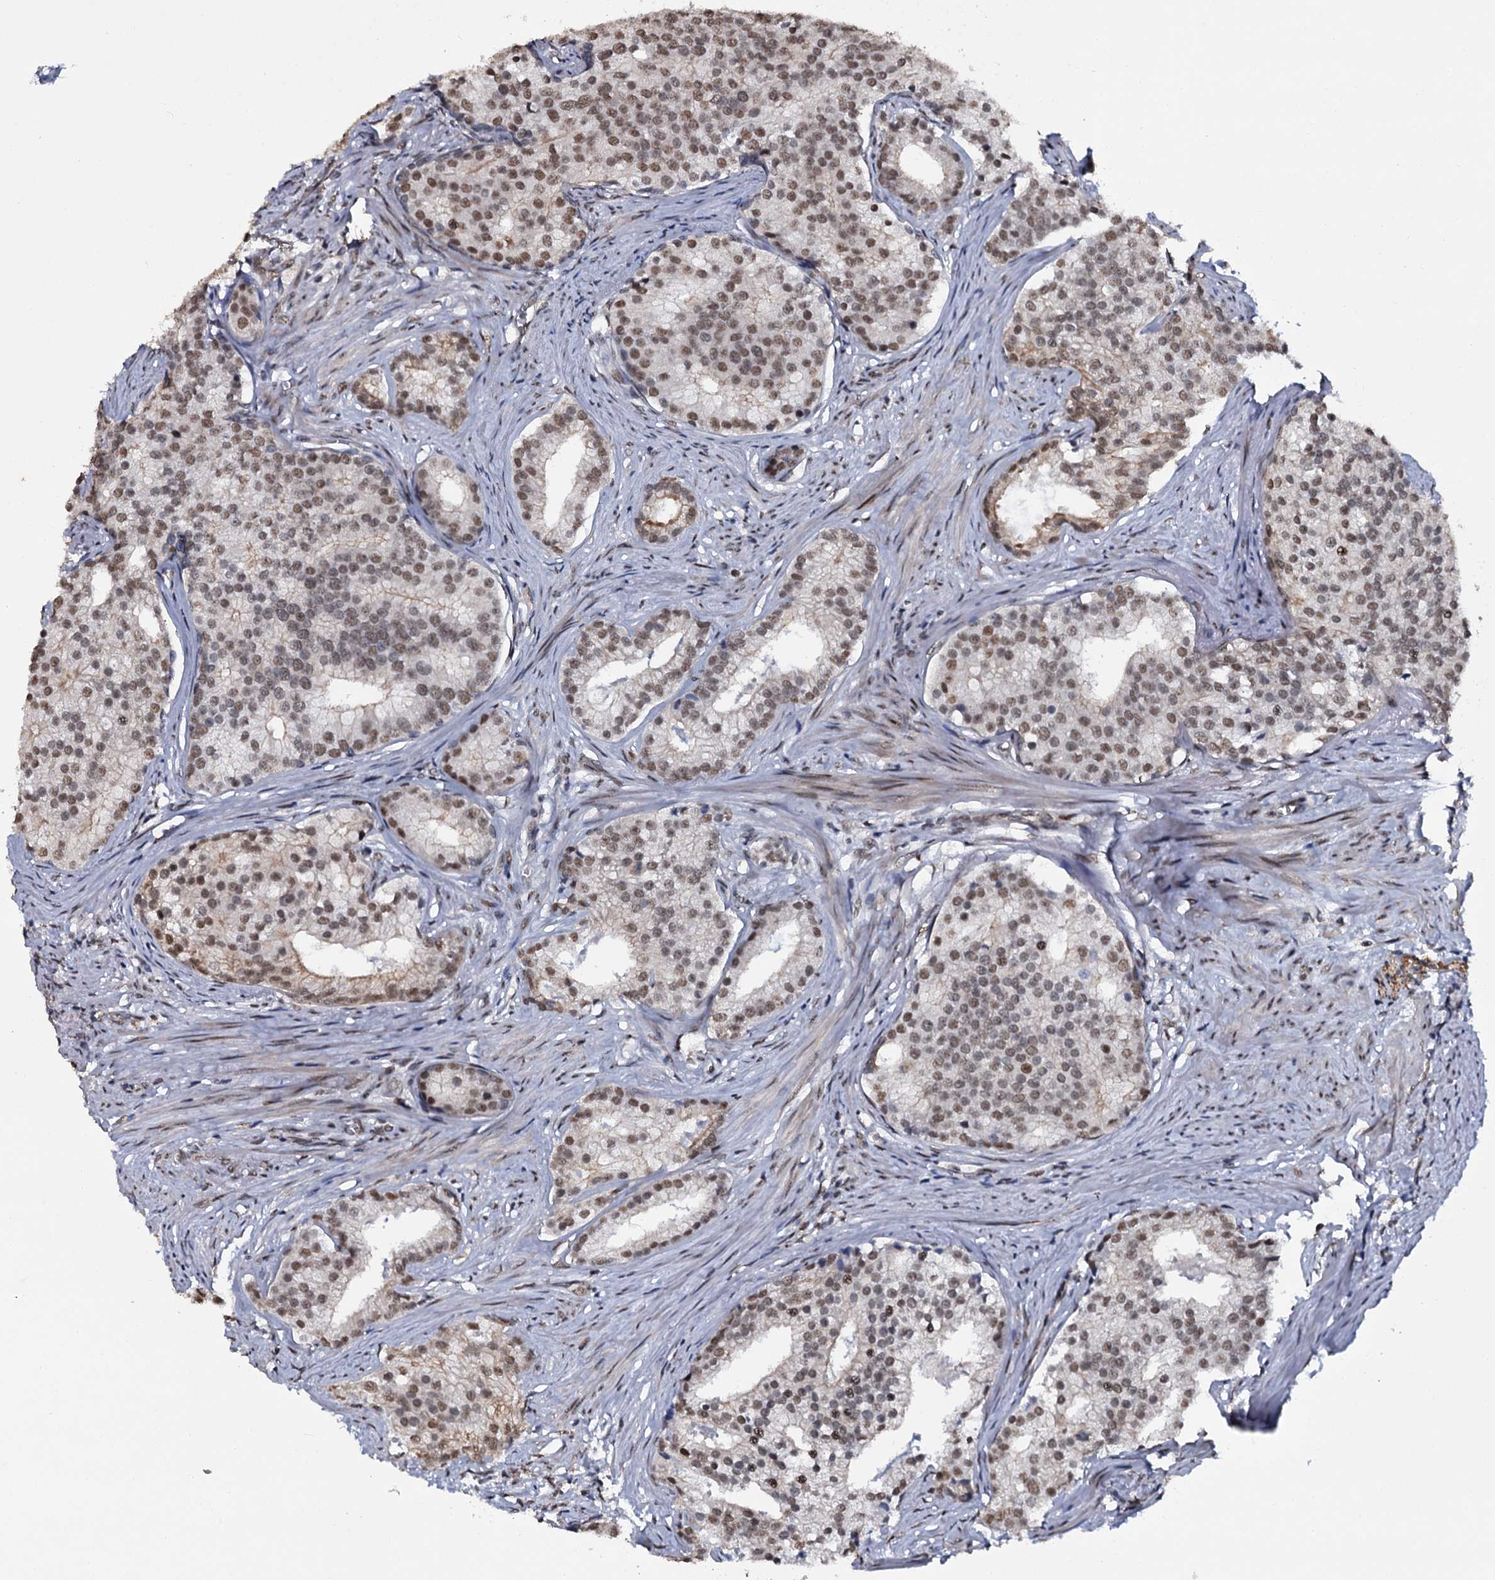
{"staining": {"intensity": "moderate", "quantity": ">75%", "location": "nuclear"}, "tissue": "prostate cancer", "cell_type": "Tumor cells", "image_type": "cancer", "snomed": [{"axis": "morphology", "description": "Adenocarcinoma, Low grade"}, {"axis": "topography", "description": "Prostate"}], "caption": "Immunohistochemistry photomicrograph of prostate cancer stained for a protein (brown), which shows medium levels of moderate nuclear positivity in about >75% of tumor cells.", "gene": "SH2D4B", "patient": {"sex": "male", "age": 71}}